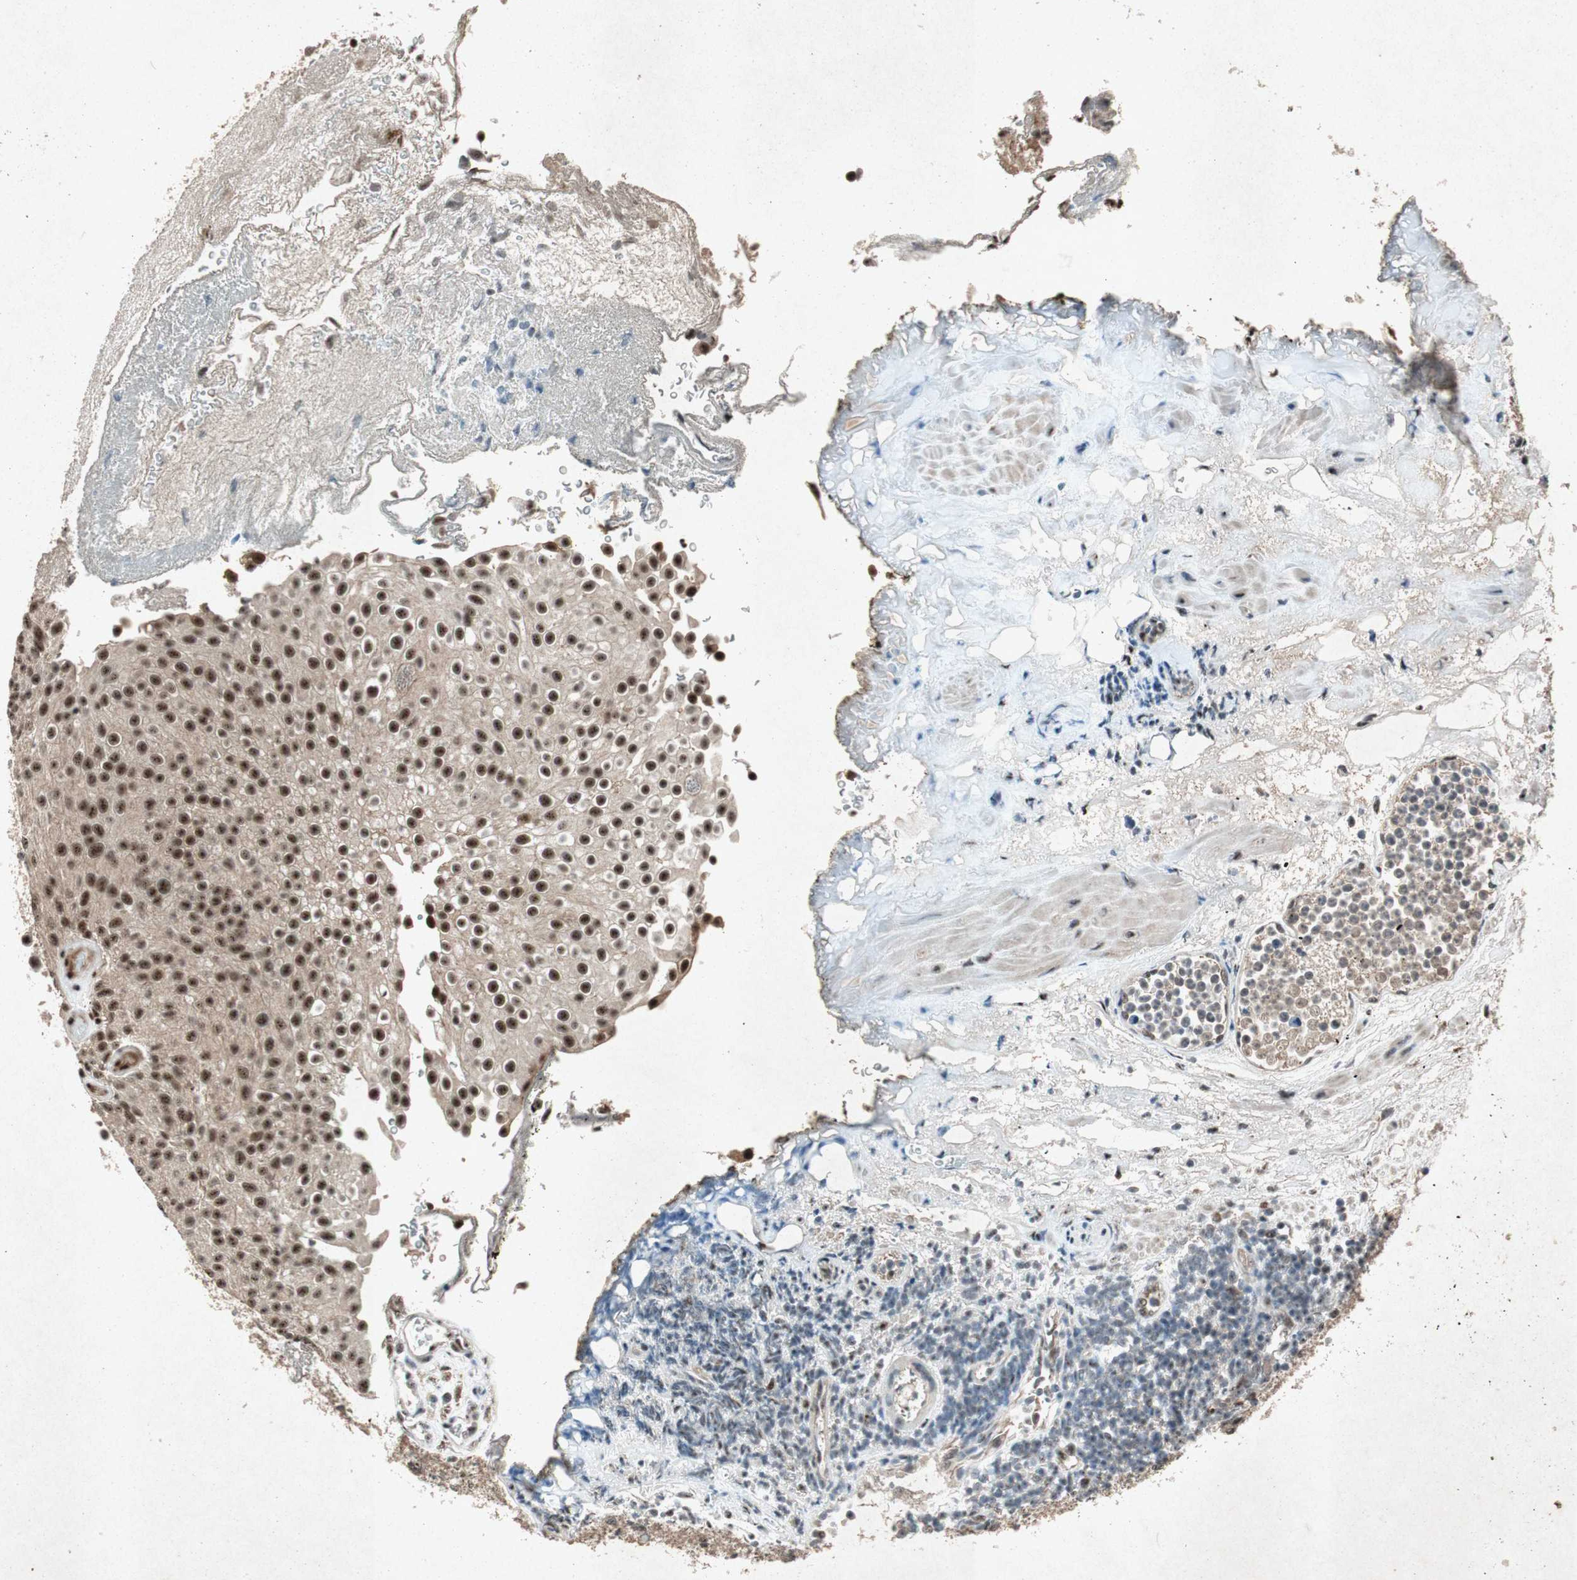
{"staining": {"intensity": "strong", "quantity": ">75%", "location": "nuclear"}, "tissue": "urothelial cancer", "cell_type": "Tumor cells", "image_type": "cancer", "snomed": [{"axis": "morphology", "description": "Urothelial carcinoma, Low grade"}, {"axis": "topography", "description": "Urinary bladder"}], "caption": "Tumor cells show strong nuclear staining in about >75% of cells in urothelial cancer.", "gene": "PML", "patient": {"sex": "male", "age": 78}}